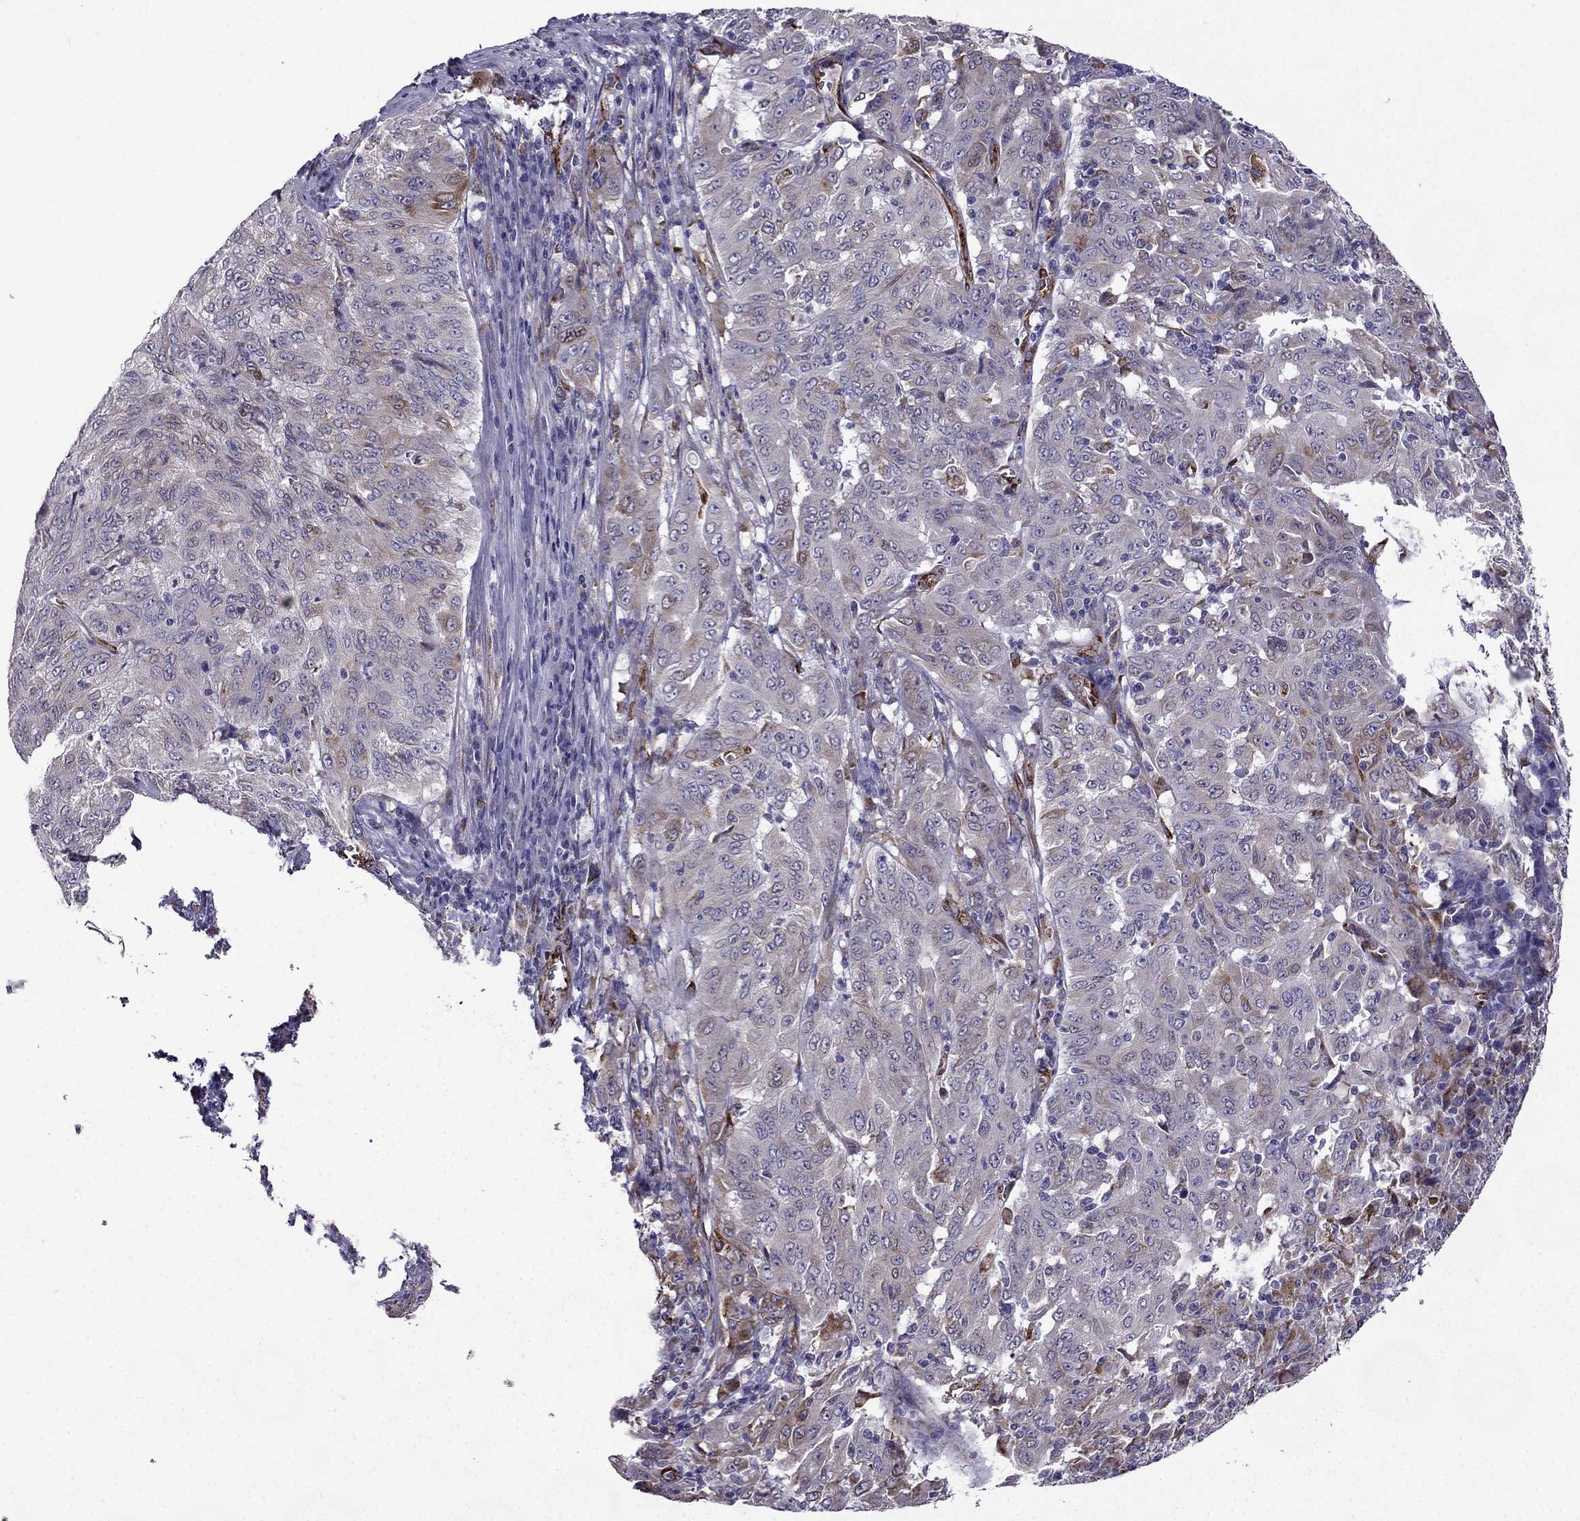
{"staining": {"intensity": "moderate", "quantity": "<25%", "location": "cytoplasmic/membranous"}, "tissue": "pancreatic cancer", "cell_type": "Tumor cells", "image_type": "cancer", "snomed": [{"axis": "morphology", "description": "Adenocarcinoma, NOS"}, {"axis": "topography", "description": "Pancreas"}], "caption": "A brown stain shows moderate cytoplasmic/membranous expression of a protein in pancreatic cancer tumor cells. (Brightfield microscopy of DAB IHC at high magnification).", "gene": "IKBIP", "patient": {"sex": "male", "age": 63}}